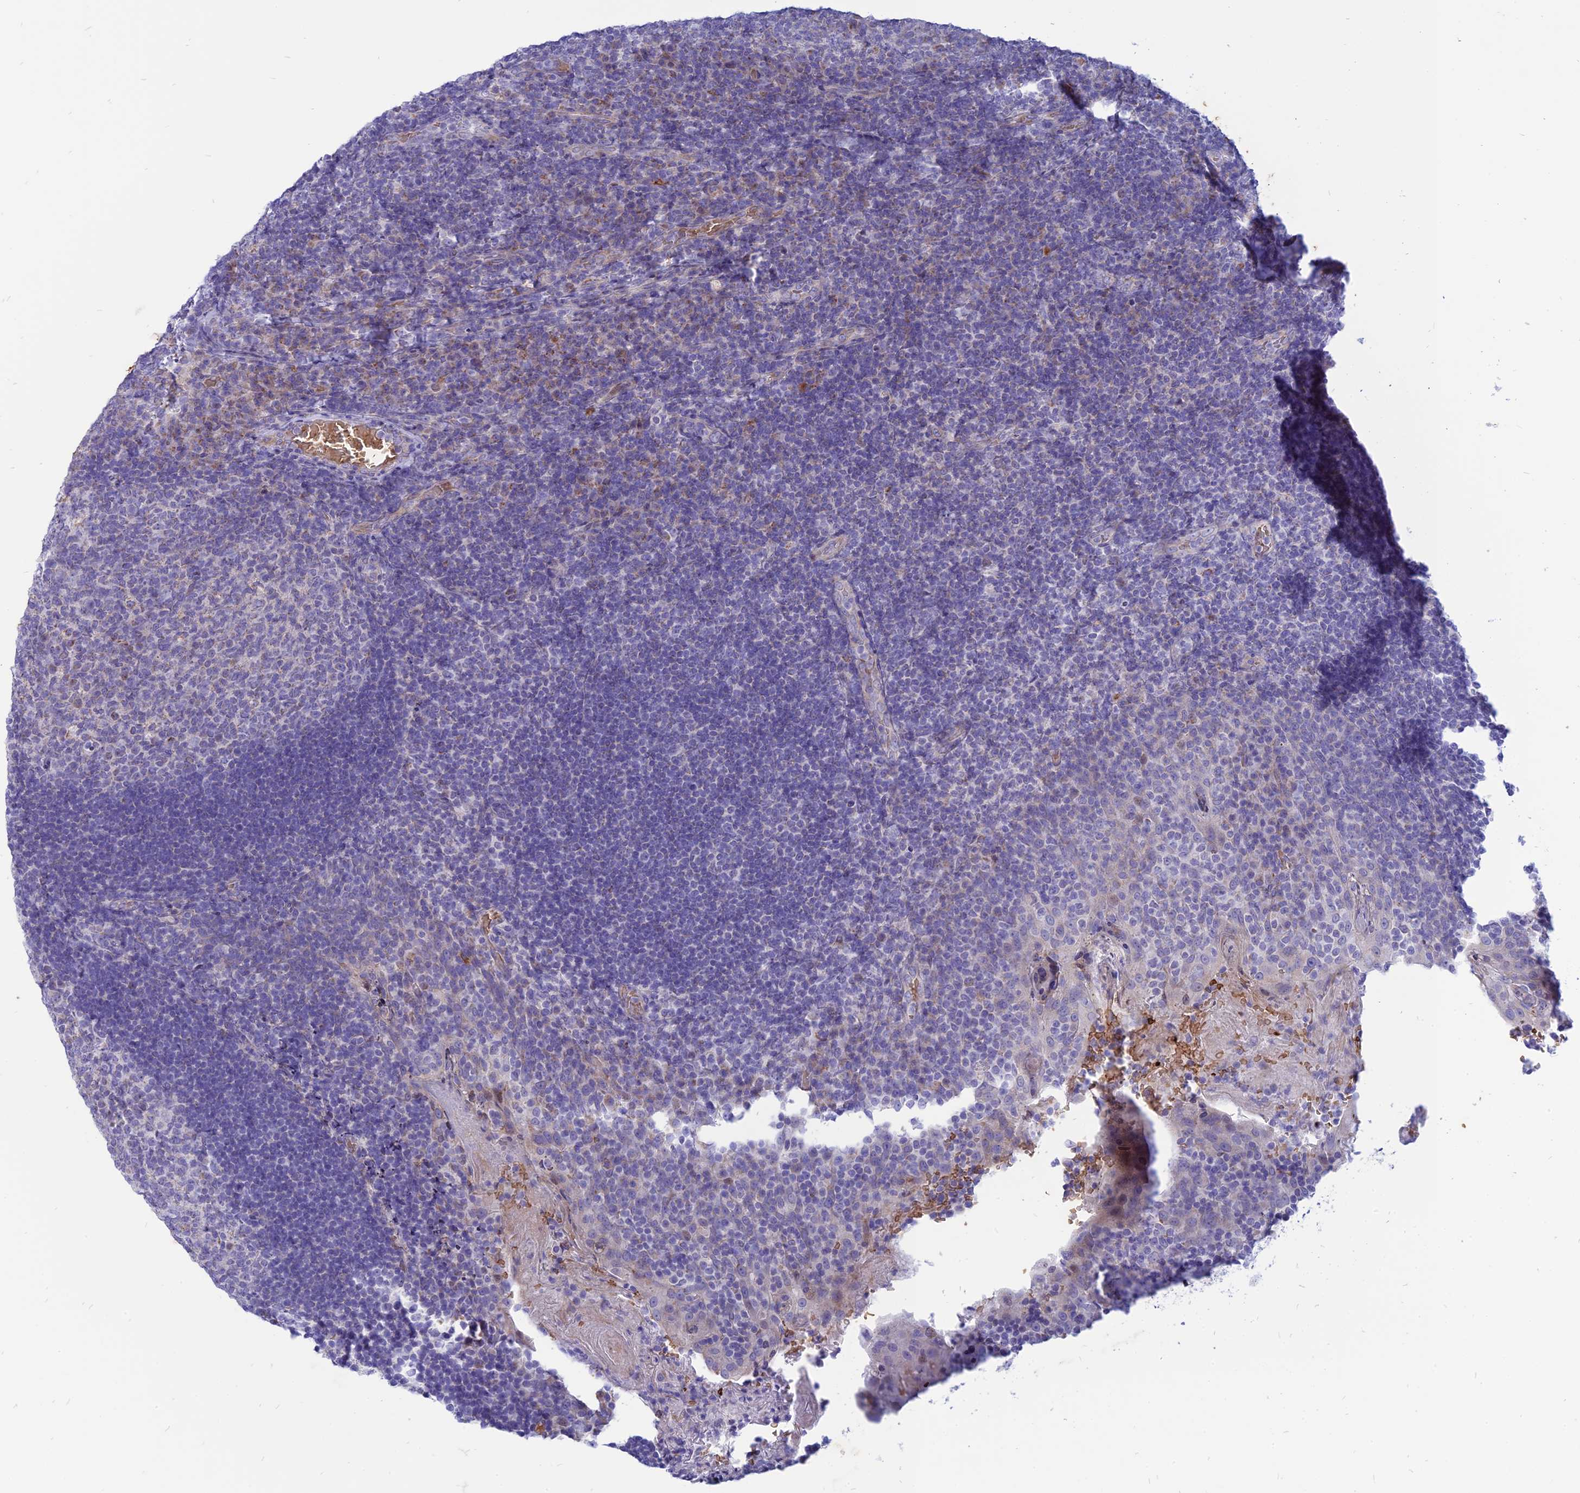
{"staining": {"intensity": "negative", "quantity": "none", "location": "none"}, "tissue": "tonsil", "cell_type": "Germinal center cells", "image_type": "normal", "snomed": [{"axis": "morphology", "description": "Normal tissue, NOS"}, {"axis": "topography", "description": "Tonsil"}], "caption": "This is an immunohistochemistry micrograph of benign tonsil. There is no expression in germinal center cells.", "gene": "HHAT", "patient": {"sex": "male", "age": 17}}